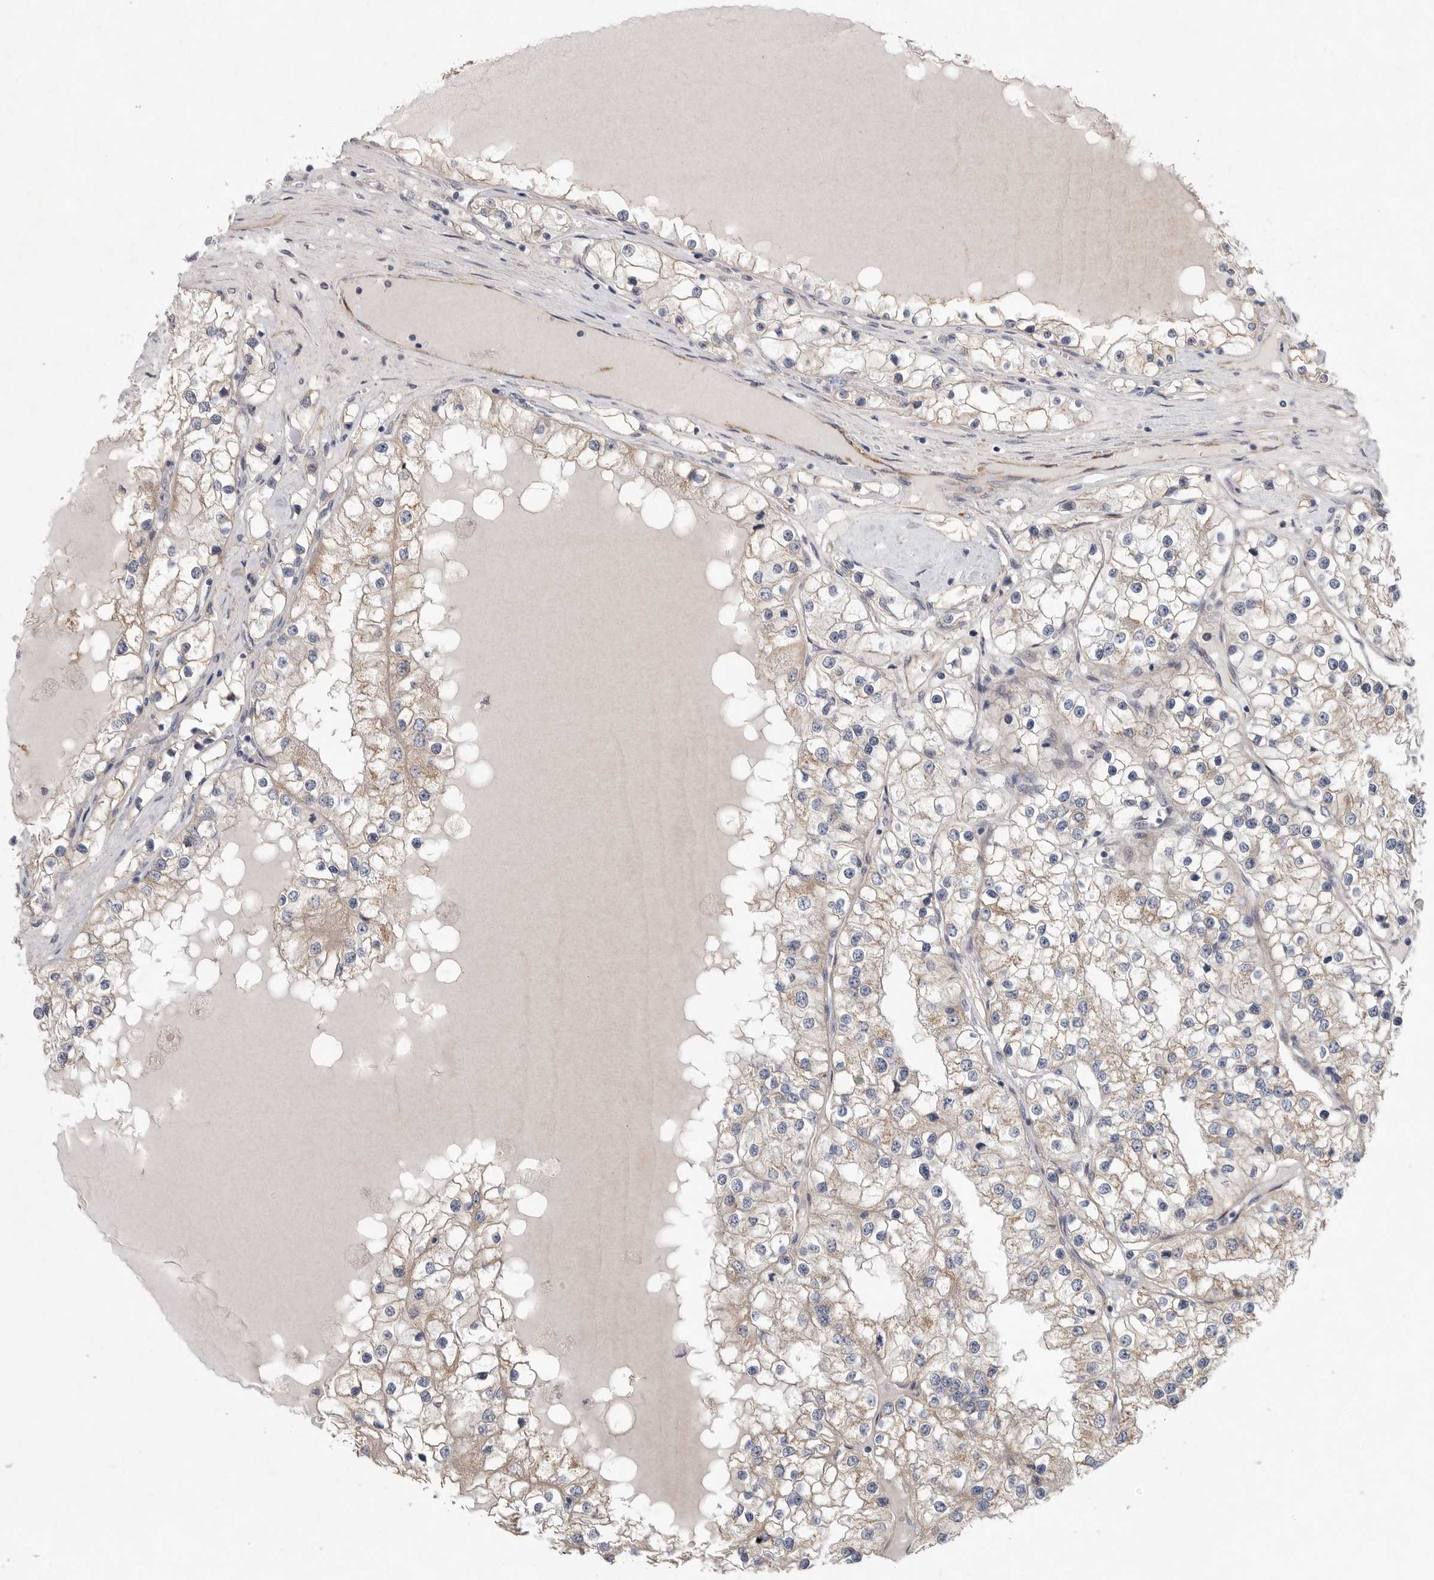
{"staining": {"intensity": "weak", "quantity": "<25%", "location": "cytoplasmic/membranous"}, "tissue": "renal cancer", "cell_type": "Tumor cells", "image_type": "cancer", "snomed": [{"axis": "morphology", "description": "Adenocarcinoma, NOS"}, {"axis": "topography", "description": "Kidney"}], "caption": "Histopathology image shows no protein positivity in tumor cells of renal cancer (adenocarcinoma) tissue.", "gene": "FBXO43", "patient": {"sex": "male", "age": 68}}